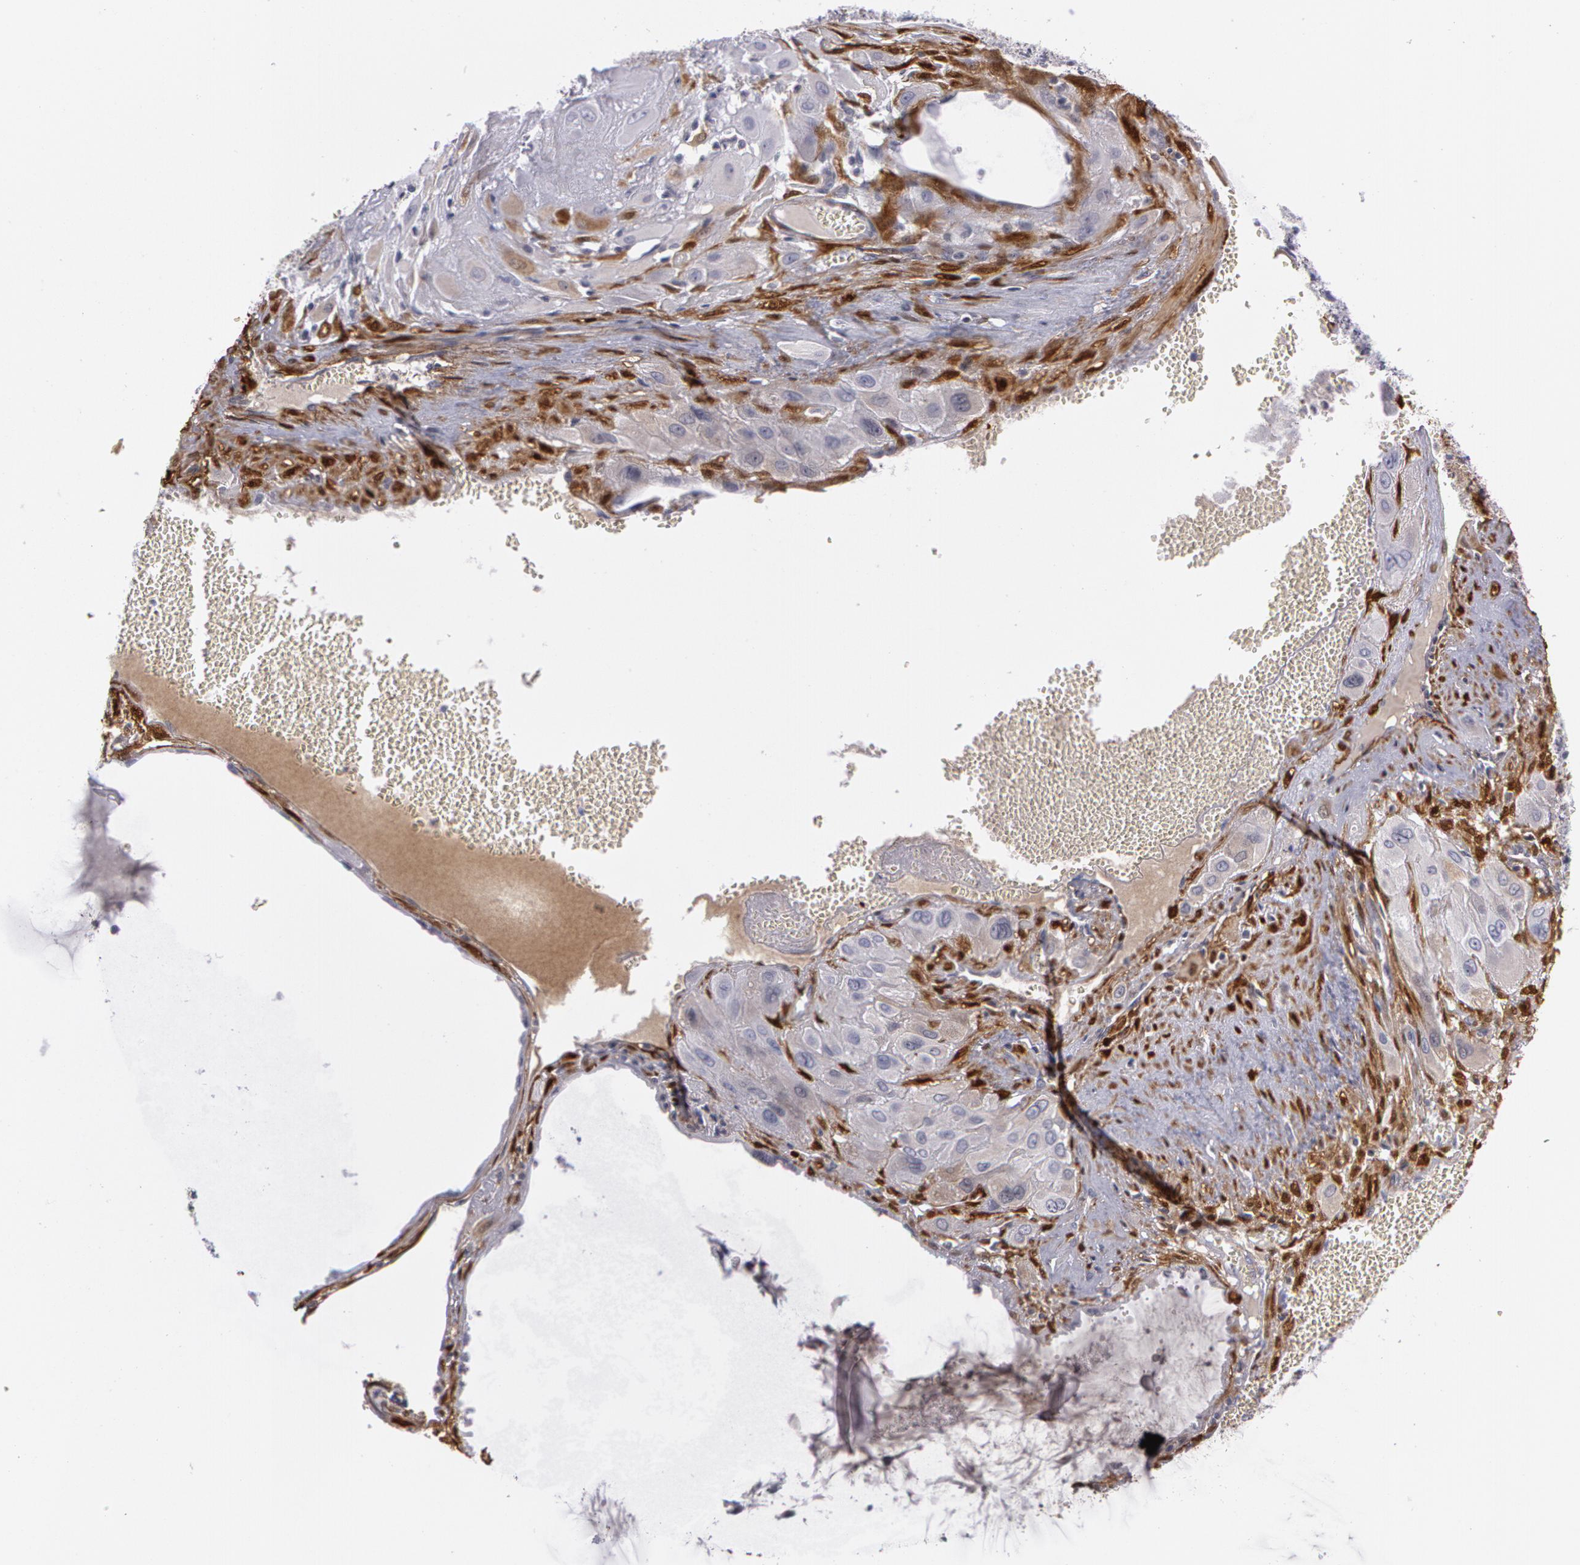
{"staining": {"intensity": "weak", "quantity": "25%-75%", "location": "cytoplasmic/membranous"}, "tissue": "cervical cancer", "cell_type": "Tumor cells", "image_type": "cancer", "snomed": [{"axis": "morphology", "description": "Squamous cell carcinoma, NOS"}, {"axis": "topography", "description": "Cervix"}], "caption": "This is a micrograph of immunohistochemistry (IHC) staining of cervical cancer, which shows weak staining in the cytoplasmic/membranous of tumor cells.", "gene": "TAGLN", "patient": {"sex": "female", "age": 34}}